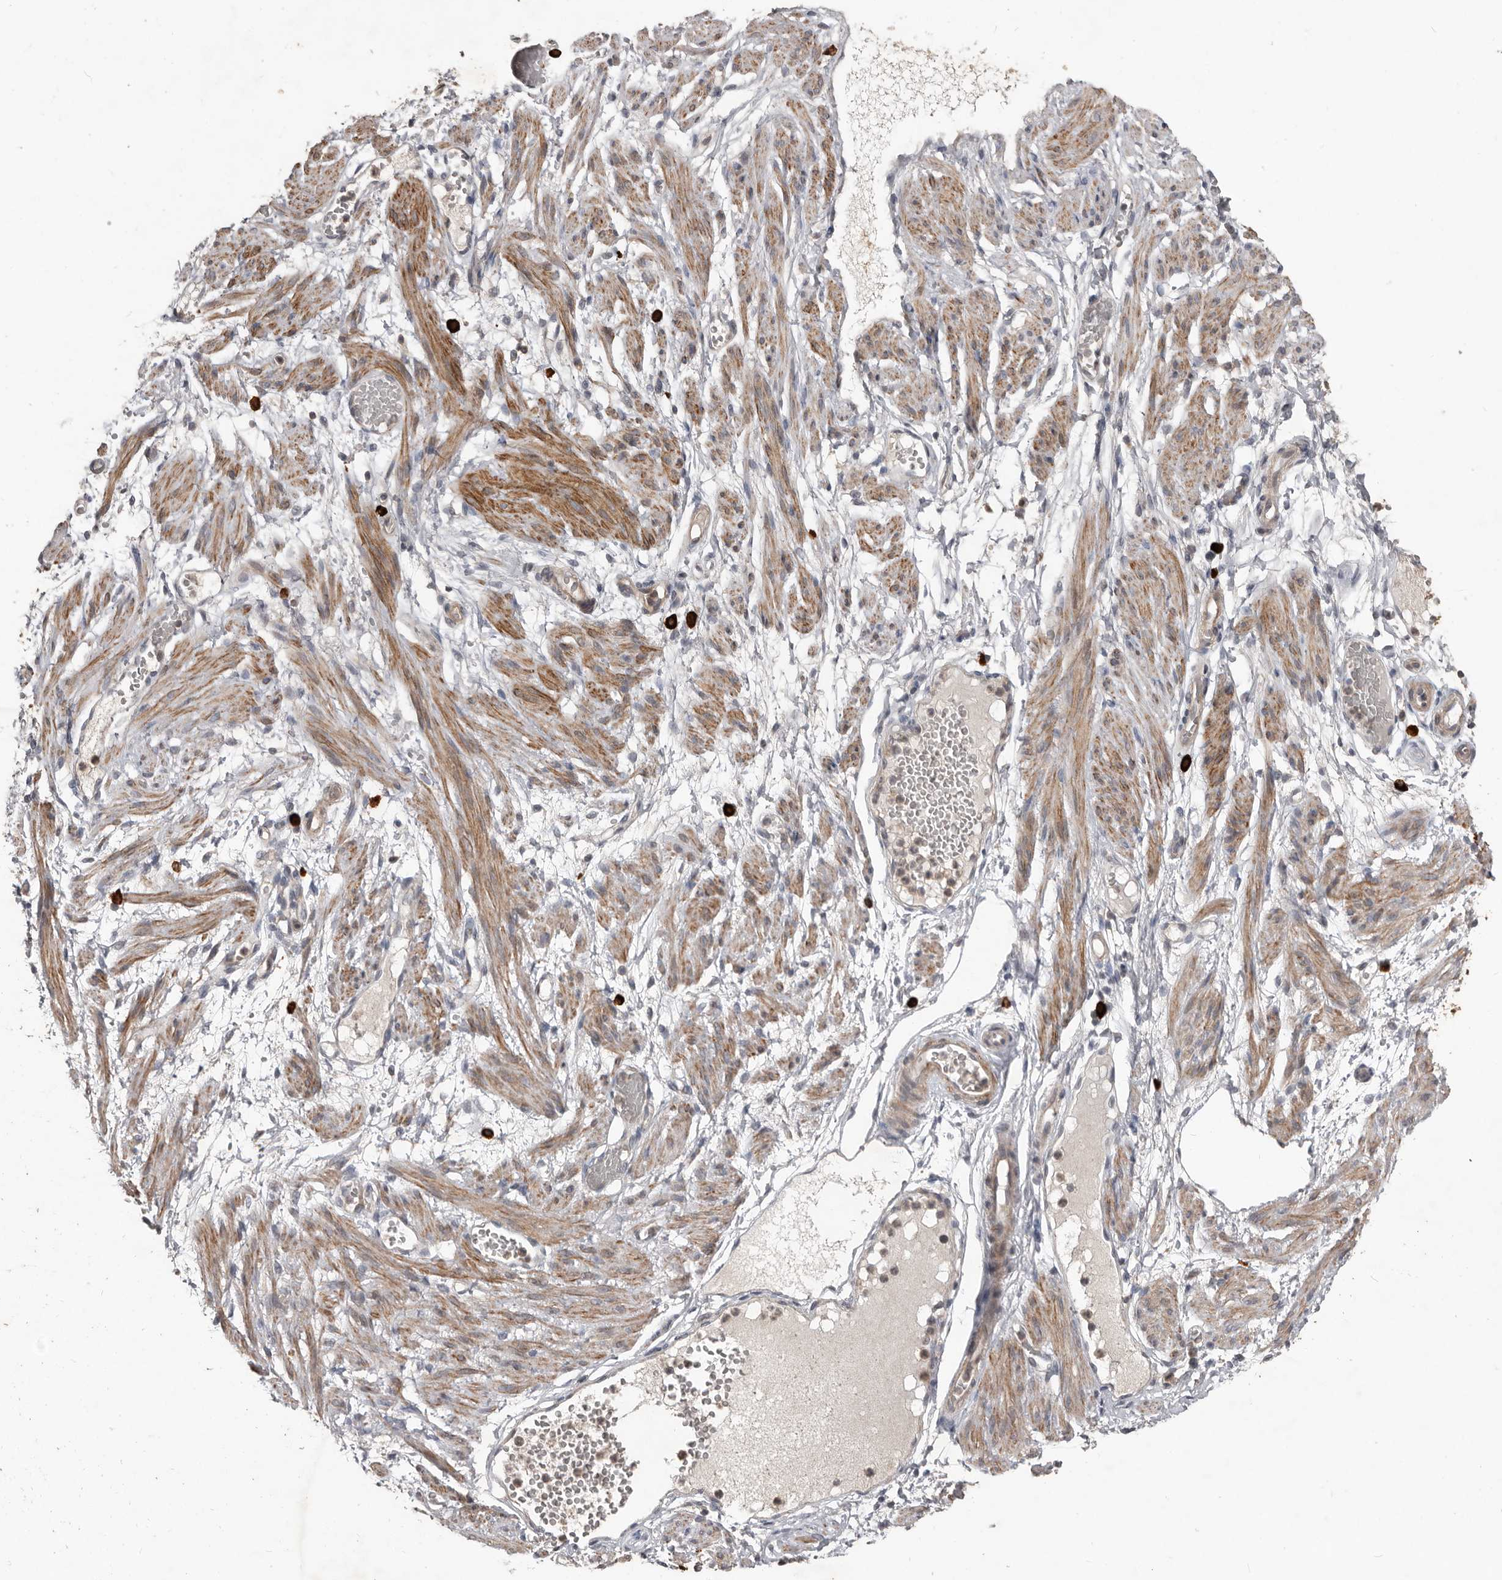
{"staining": {"intensity": "moderate", "quantity": "25%-75%", "location": "cytoplasmic/membranous"}, "tissue": "adipose tissue", "cell_type": "Adipocytes", "image_type": "normal", "snomed": [{"axis": "morphology", "description": "Normal tissue, NOS"}, {"axis": "topography", "description": "Smooth muscle"}, {"axis": "topography", "description": "Peripheral nerve tissue"}], "caption": "Protein staining shows moderate cytoplasmic/membranous positivity in about 25%-75% of adipocytes in benign adipose tissue. Nuclei are stained in blue.", "gene": "BAMBI", "patient": {"sex": "female", "age": 39}}